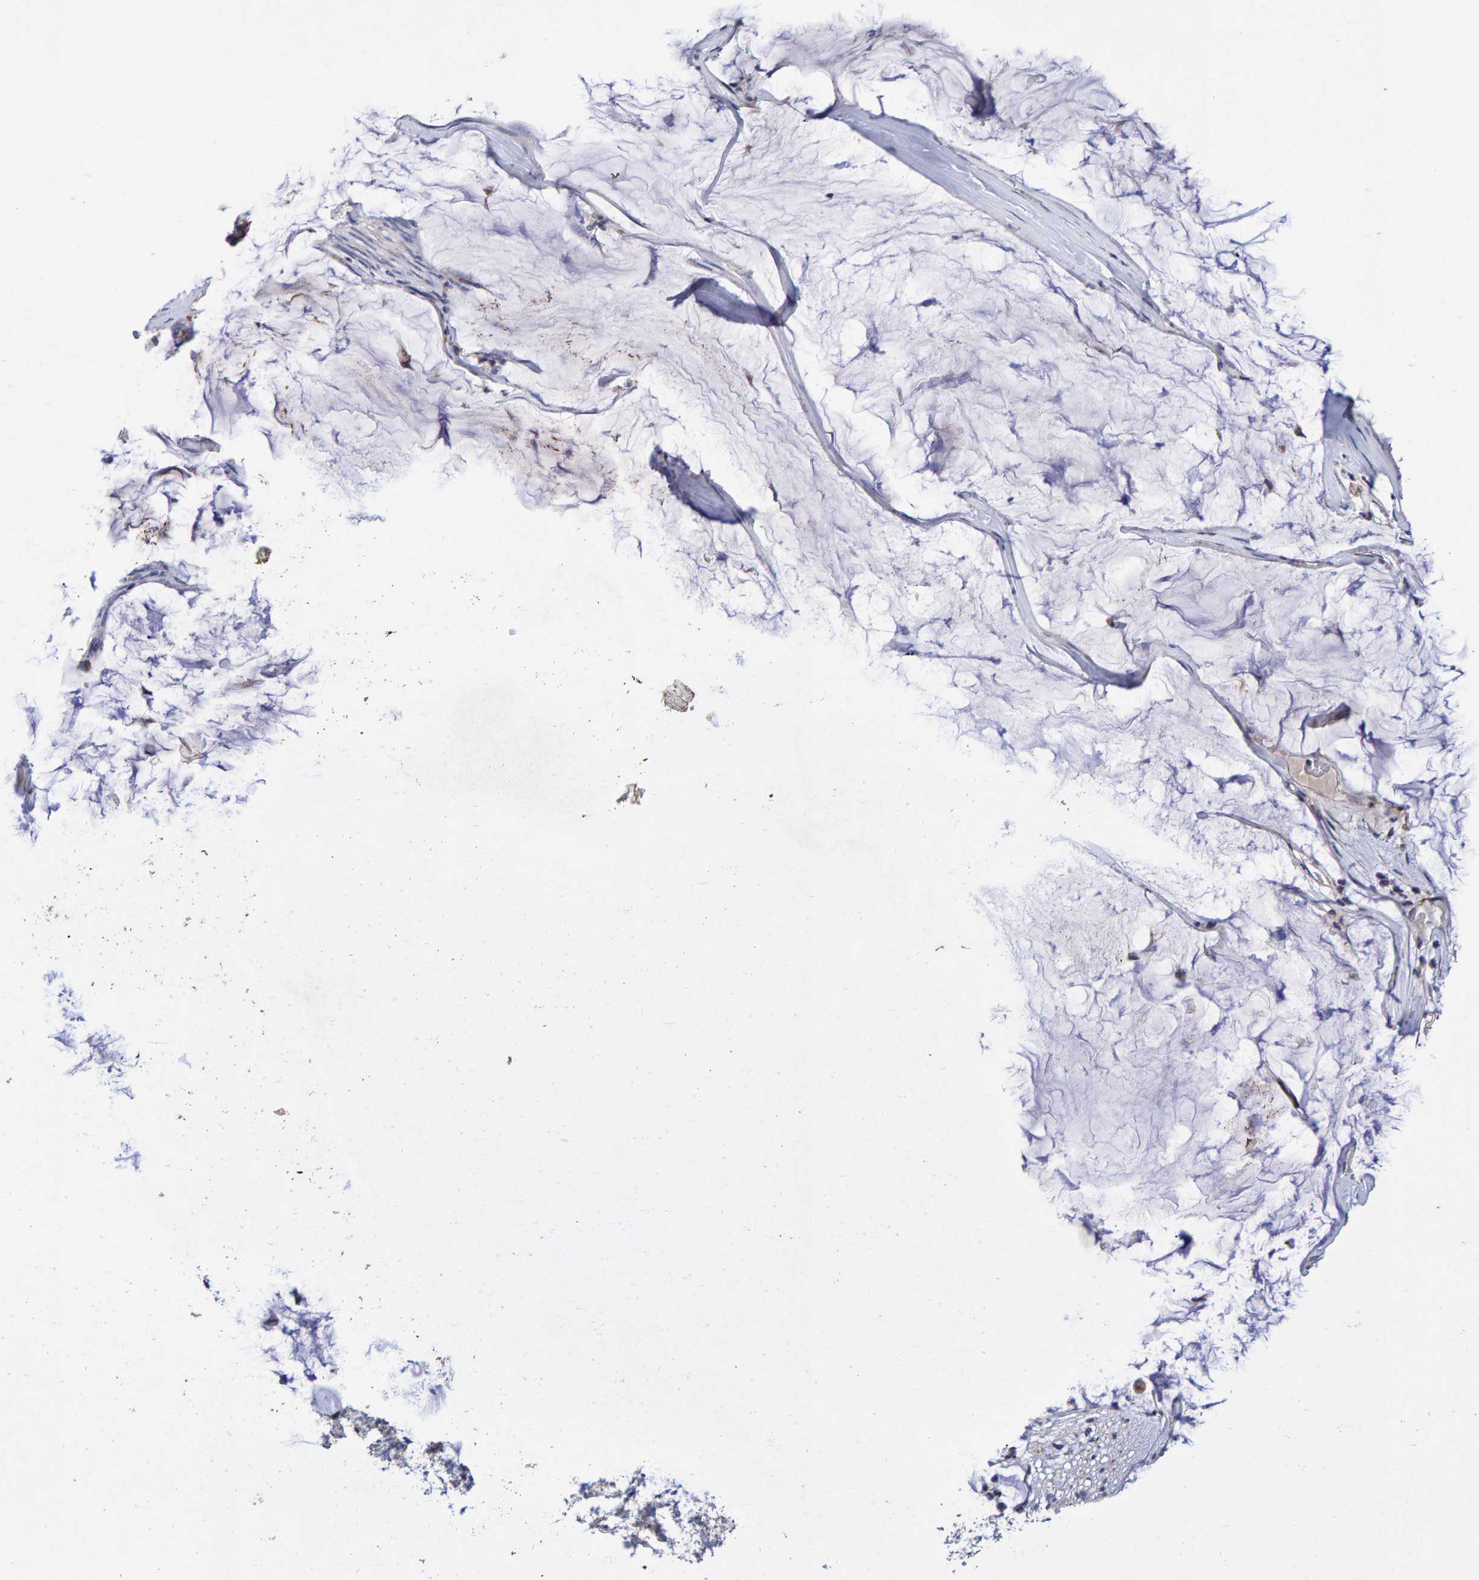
{"staining": {"intensity": "moderate", "quantity": "<25%", "location": "cytoplasmic/membranous"}, "tissue": "pancreatic cancer", "cell_type": "Tumor cells", "image_type": "cancer", "snomed": [{"axis": "morphology", "description": "Adenocarcinoma, NOS"}, {"axis": "topography", "description": "Pancreas"}], "caption": "The photomicrograph reveals staining of pancreatic cancer, revealing moderate cytoplasmic/membranous protein staining (brown color) within tumor cells. The protein is shown in brown color, while the nuclei are stained blue.", "gene": "EFR3A", "patient": {"sex": "male", "age": 41}}